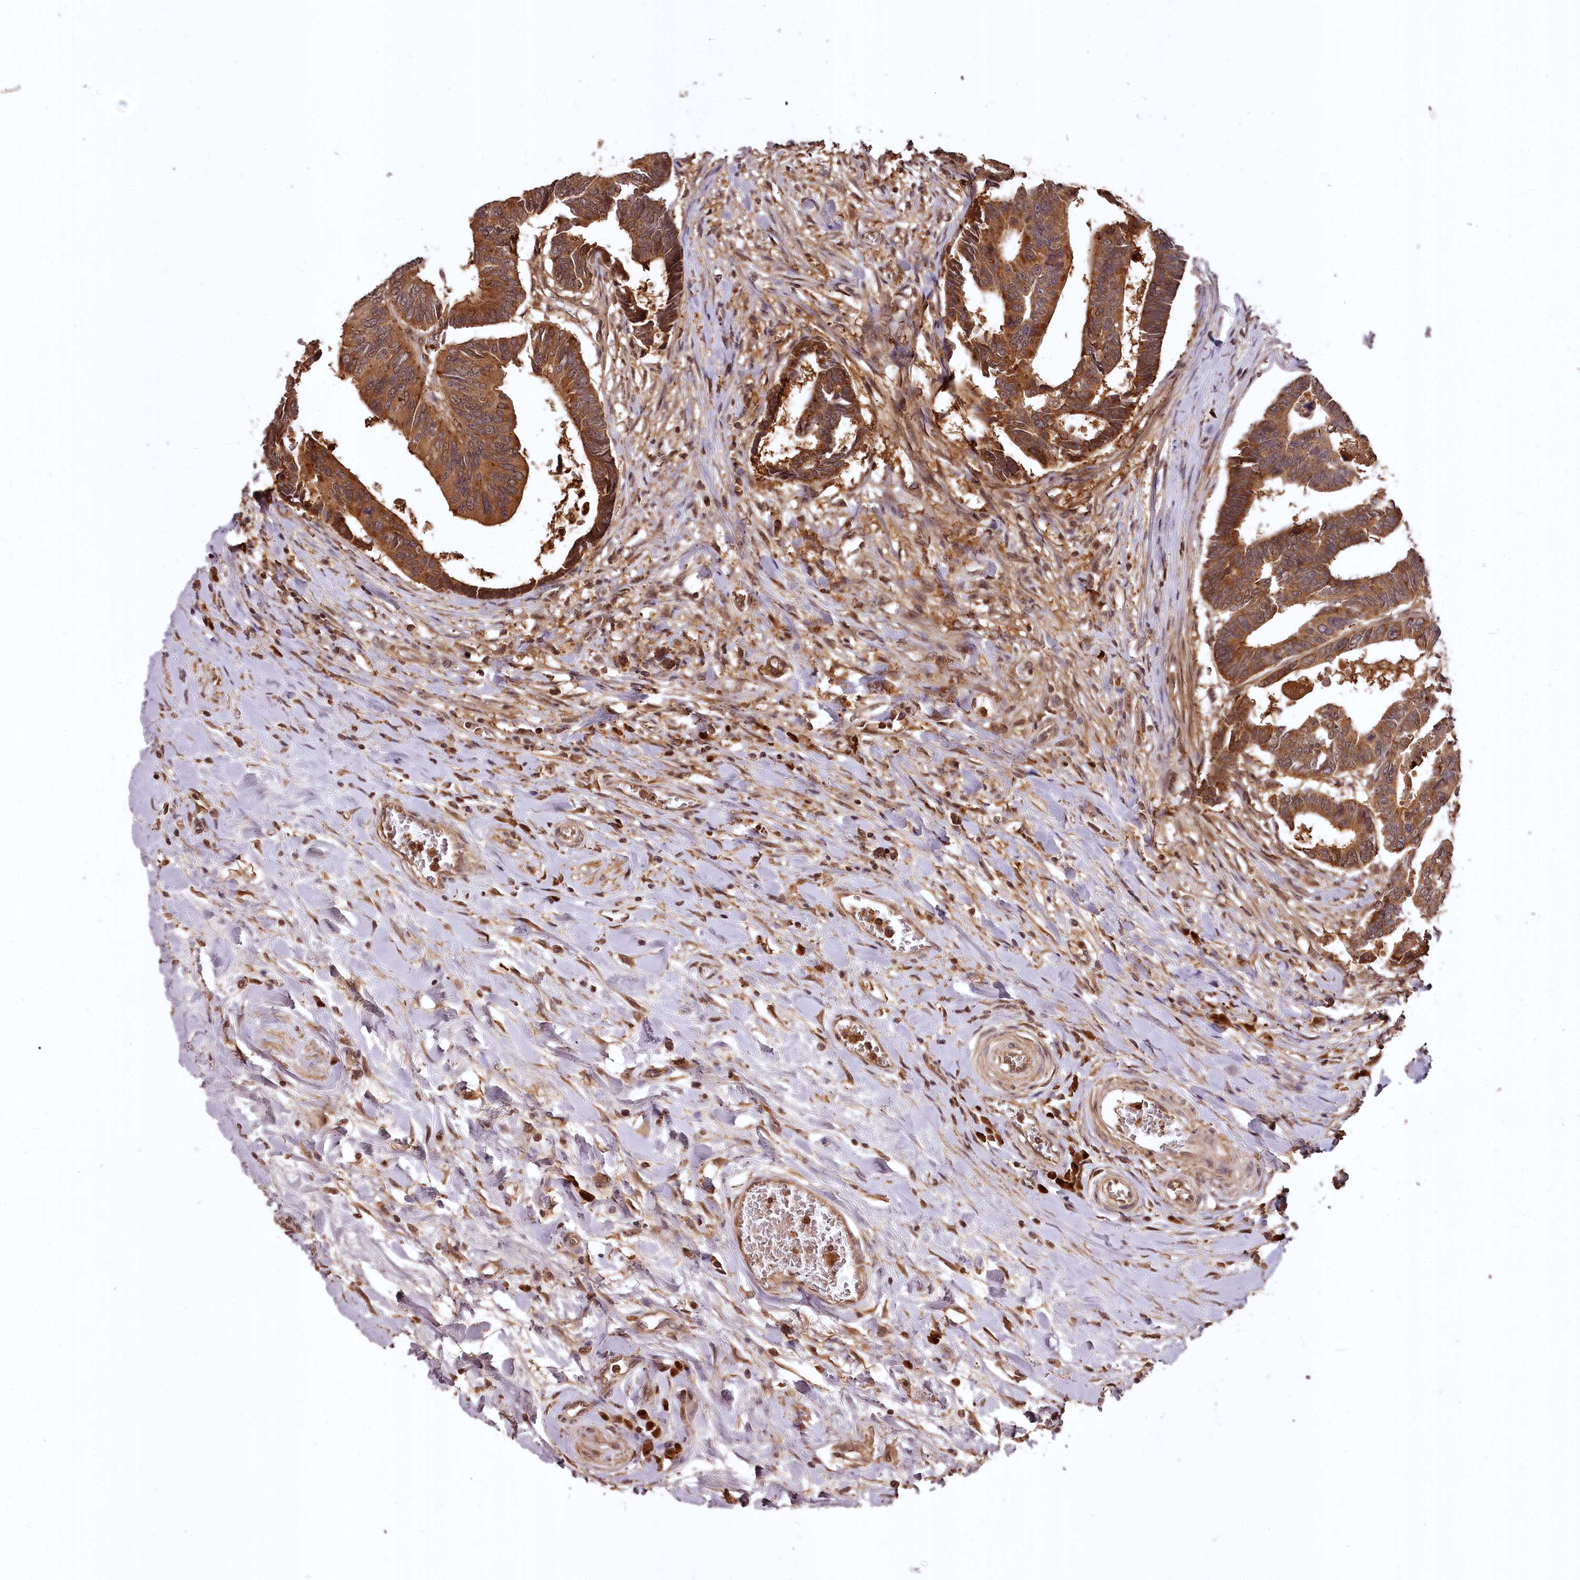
{"staining": {"intensity": "strong", "quantity": ">75%", "location": "cytoplasmic/membranous"}, "tissue": "colorectal cancer", "cell_type": "Tumor cells", "image_type": "cancer", "snomed": [{"axis": "morphology", "description": "Adenocarcinoma, NOS"}, {"axis": "topography", "description": "Rectum"}], "caption": "Colorectal cancer tissue shows strong cytoplasmic/membranous positivity in about >75% of tumor cells", "gene": "TTC12", "patient": {"sex": "female", "age": 65}}